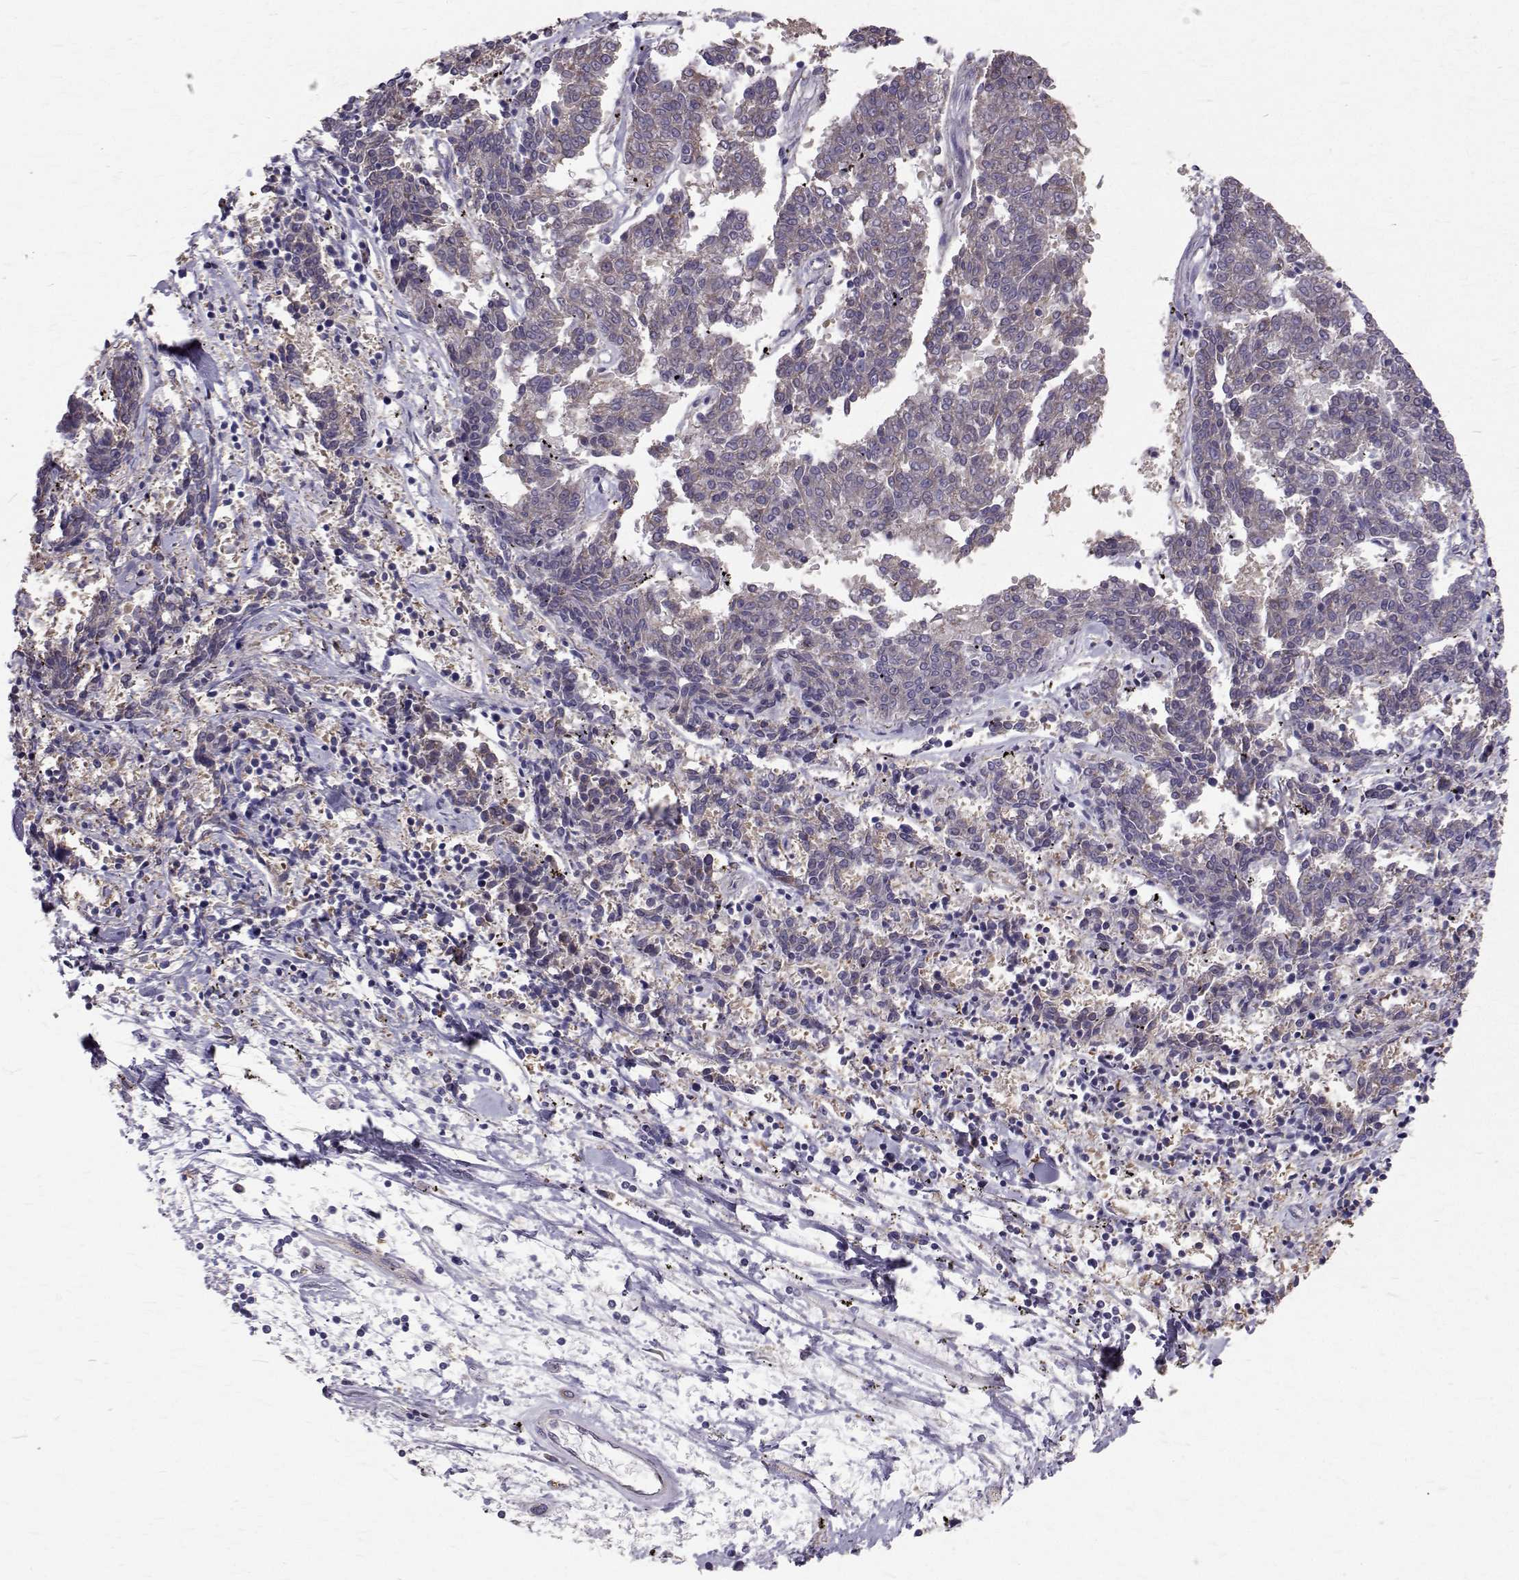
{"staining": {"intensity": "negative", "quantity": "none", "location": "none"}, "tissue": "melanoma", "cell_type": "Tumor cells", "image_type": "cancer", "snomed": [{"axis": "morphology", "description": "Malignant melanoma, NOS"}, {"axis": "topography", "description": "Skin"}], "caption": "An IHC histopathology image of malignant melanoma is shown. There is no staining in tumor cells of malignant melanoma.", "gene": "CCDC89", "patient": {"sex": "female", "age": 72}}